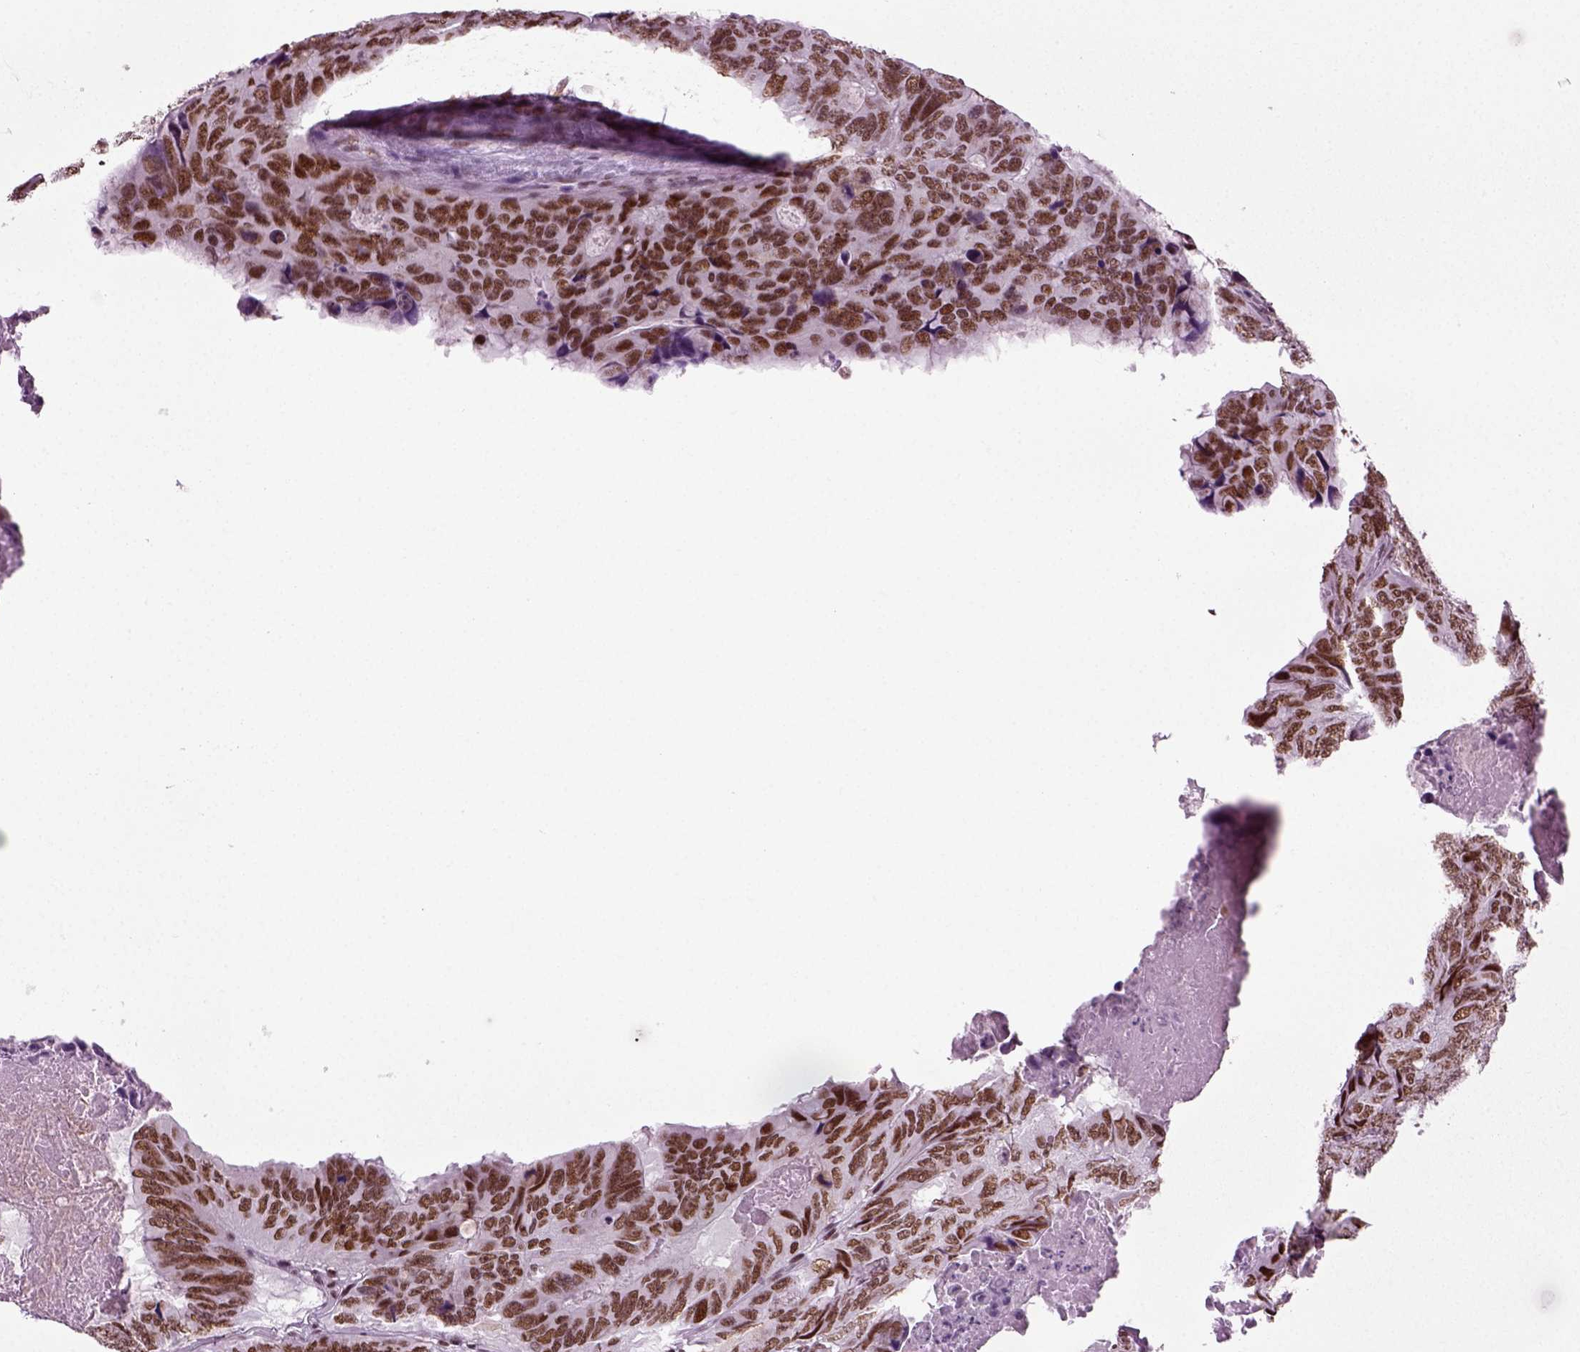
{"staining": {"intensity": "moderate", "quantity": ">75%", "location": "nuclear"}, "tissue": "colorectal cancer", "cell_type": "Tumor cells", "image_type": "cancer", "snomed": [{"axis": "morphology", "description": "Adenocarcinoma, NOS"}, {"axis": "topography", "description": "Colon"}], "caption": "IHC micrograph of neoplastic tissue: colorectal adenocarcinoma stained using immunohistochemistry demonstrates medium levels of moderate protein expression localized specifically in the nuclear of tumor cells, appearing as a nuclear brown color.", "gene": "RCOR3", "patient": {"sex": "male", "age": 79}}